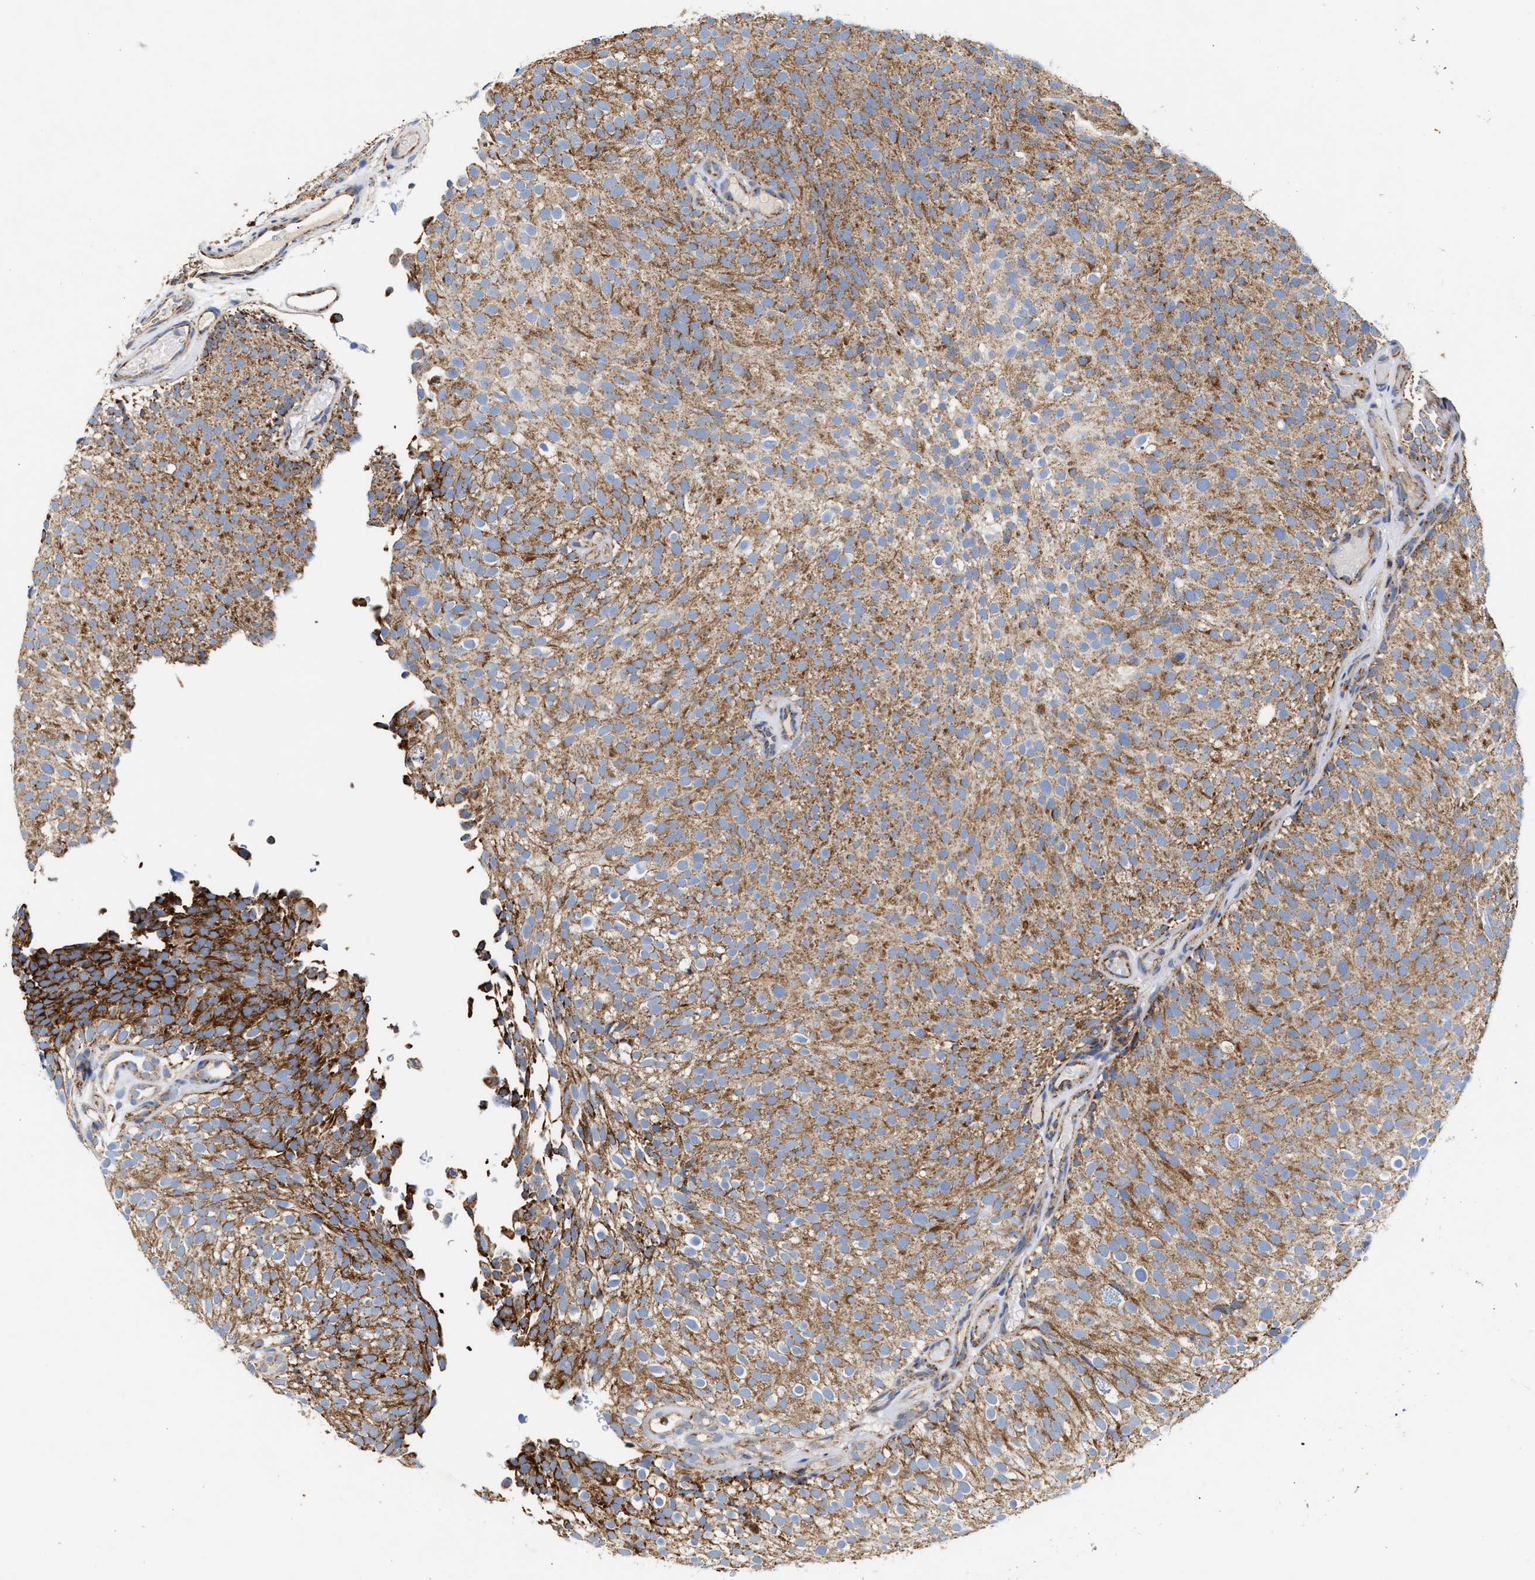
{"staining": {"intensity": "moderate", "quantity": ">75%", "location": "cytoplasmic/membranous"}, "tissue": "urothelial cancer", "cell_type": "Tumor cells", "image_type": "cancer", "snomed": [{"axis": "morphology", "description": "Urothelial carcinoma, Low grade"}, {"axis": "topography", "description": "Urinary bladder"}], "caption": "Tumor cells reveal medium levels of moderate cytoplasmic/membranous expression in about >75% of cells in urothelial carcinoma (low-grade). (IHC, brightfield microscopy, high magnification).", "gene": "MECR", "patient": {"sex": "male", "age": 78}}